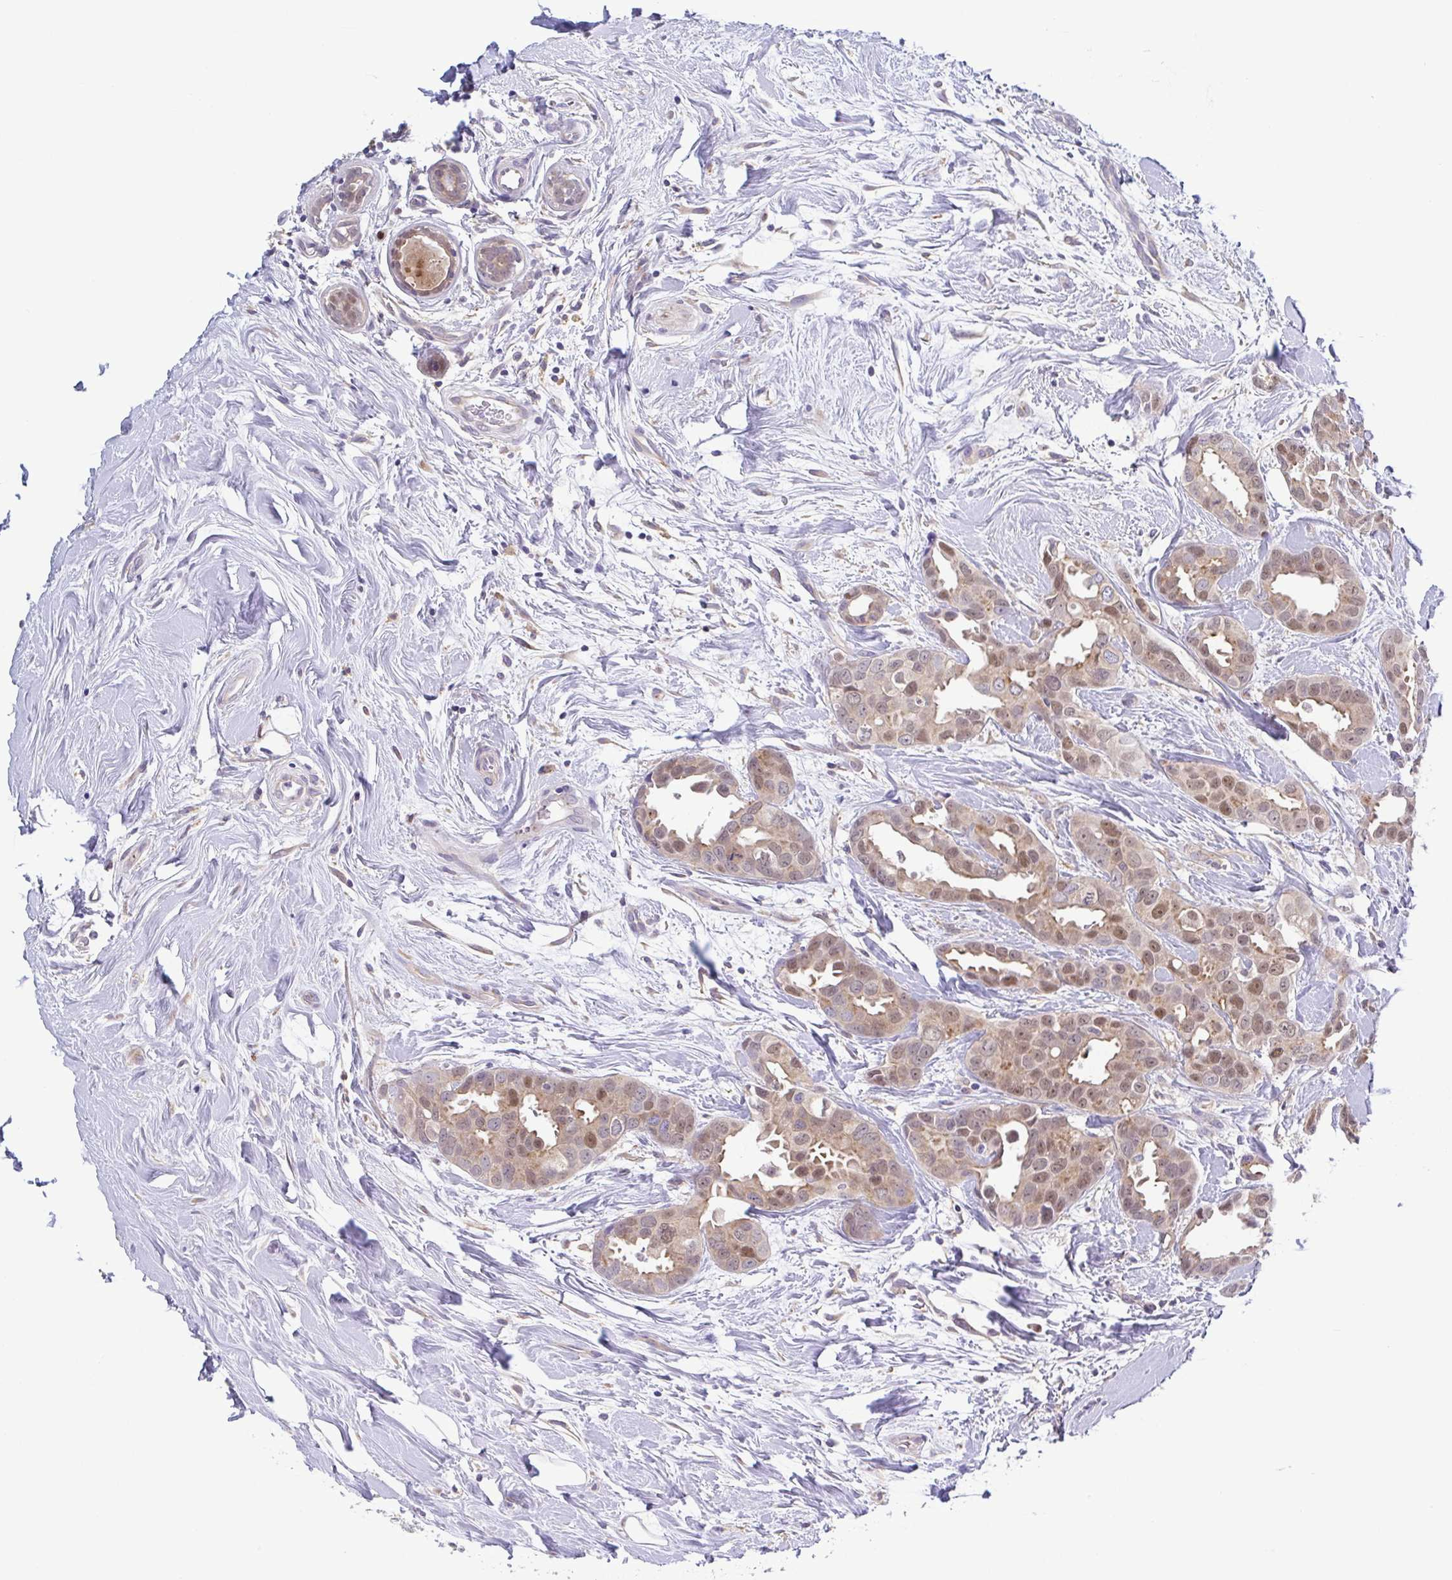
{"staining": {"intensity": "weak", "quantity": "25%-75%", "location": "cytoplasmic/membranous,nuclear"}, "tissue": "breast cancer", "cell_type": "Tumor cells", "image_type": "cancer", "snomed": [{"axis": "morphology", "description": "Duct carcinoma"}, {"axis": "topography", "description": "Breast"}], "caption": "Protein analysis of breast intraductal carcinoma tissue demonstrates weak cytoplasmic/membranous and nuclear staining in about 25%-75% of tumor cells. The staining was performed using DAB, with brown indicating positive protein expression. Nuclei are stained blue with hematoxylin.", "gene": "UBE2Q1", "patient": {"sex": "female", "age": 45}}